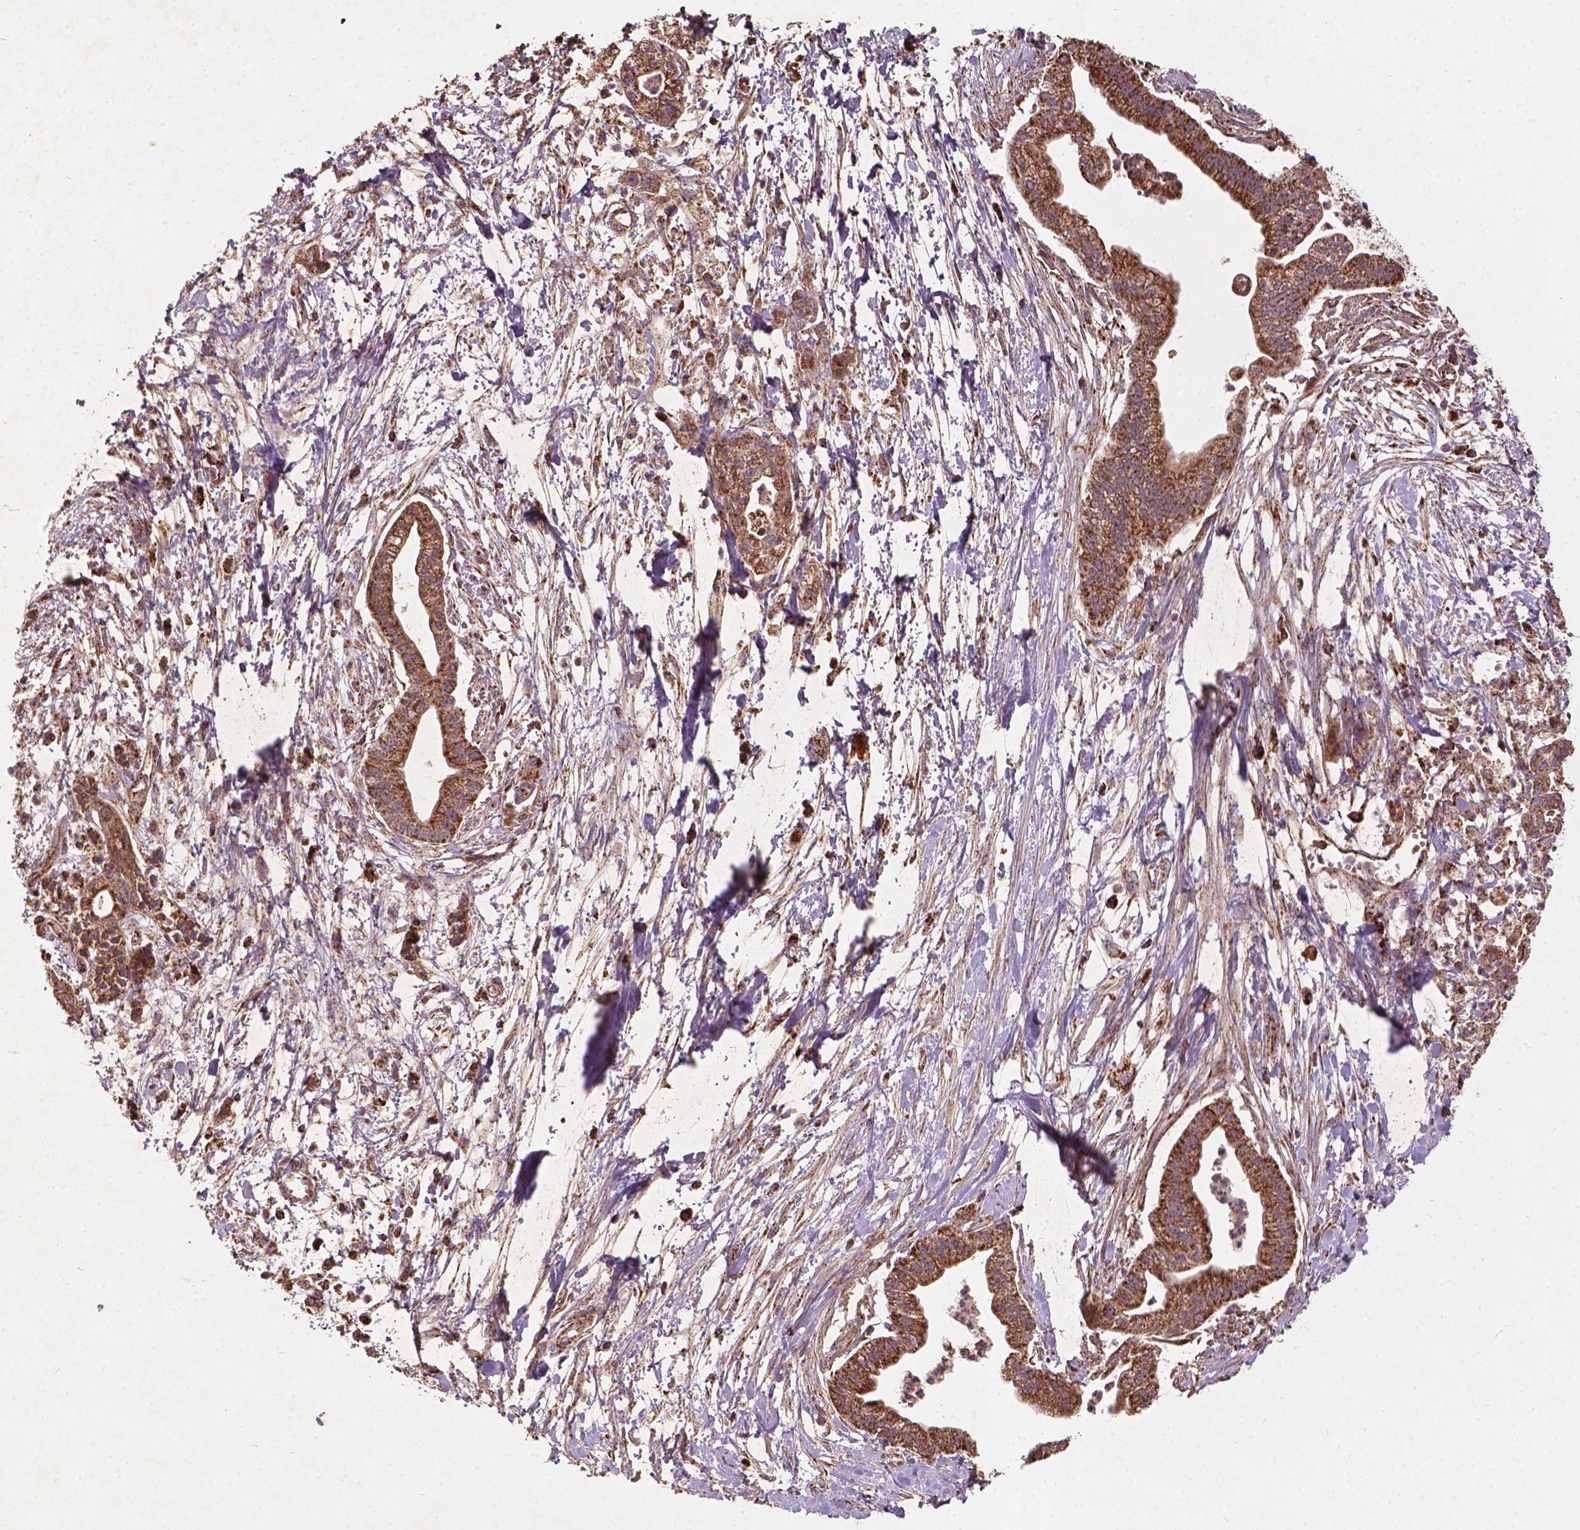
{"staining": {"intensity": "strong", "quantity": ">75%", "location": "cytoplasmic/membranous"}, "tissue": "pancreatic cancer", "cell_type": "Tumor cells", "image_type": "cancer", "snomed": [{"axis": "morphology", "description": "Normal tissue, NOS"}, {"axis": "morphology", "description": "Adenocarcinoma, NOS"}, {"axis": "topography", "description": "Lymph node"}, {"axis": "topography", "description": "Pancreas"}], "caption": "Protein staining of adenocarcinoma (pancreatic) tissue shows strong cytoplasmic/membranous positivity in about >75% of tumor cells. The protein of interest is shown in brown color, while the nuclei are stained blue.", "gene": "UBXN2A", "patient": {"sex": "female", "age": 58}}